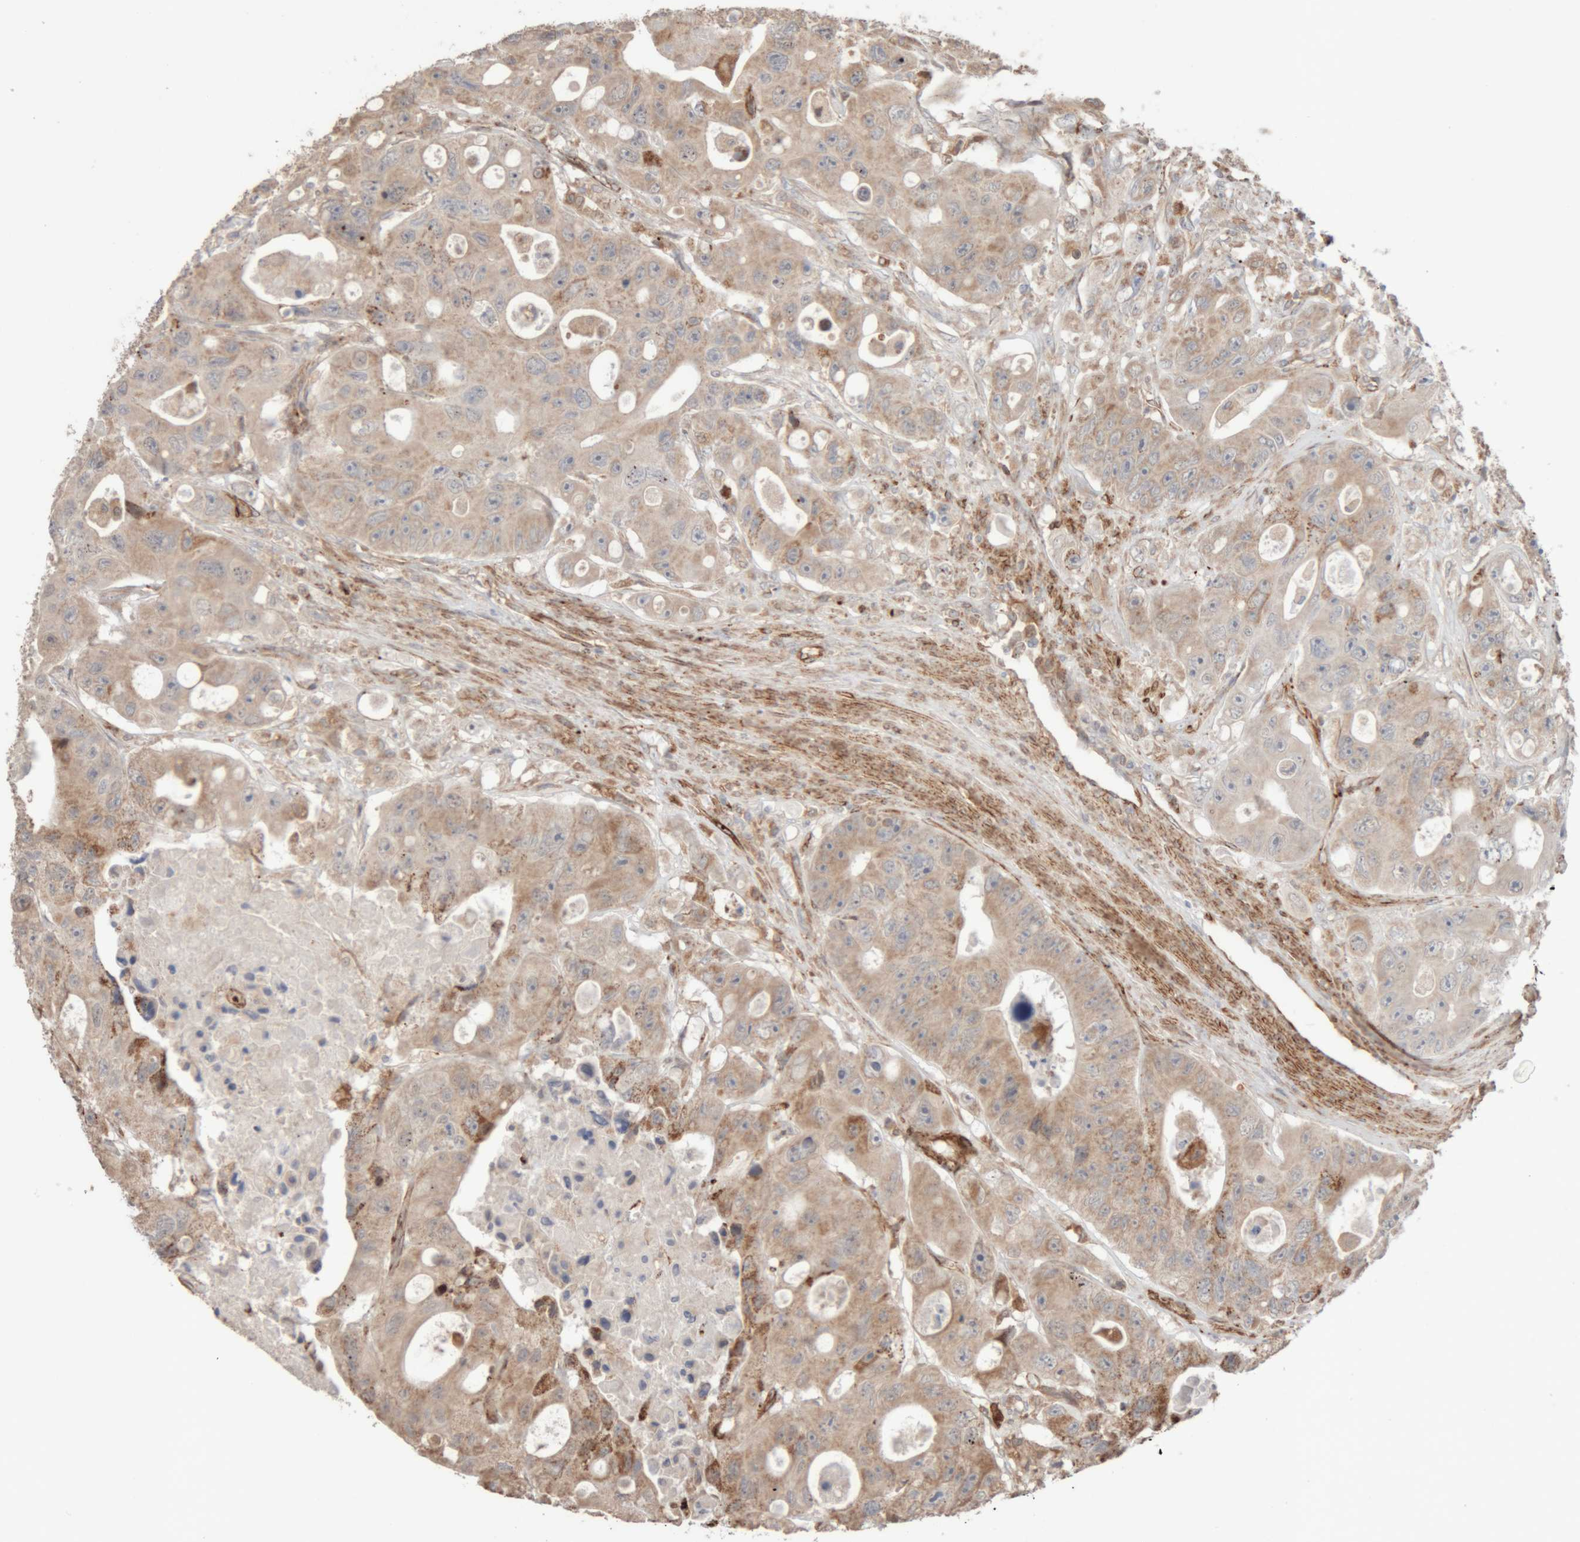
{"staining": {"intensity": "moderate", "quantity": ">75%", "location": "cytoplasmic/membranous"}, "tissue": "colorectal cancer", "cell_type": "Tumor cells", "image_type": "cancer", "snomed": [{"axis": "morphology", "description": "Adenocarcinoma, NOS"}, {"axis": "topography", "description": "Colon"}], "caption": "Protein expression analysis of human colorectal cancer reveals moderate cytoplasmic/membranous staining in about >75% of tumor cells.", "gene": "RAB32", "patient": {"sex": "female", "age": 46}}